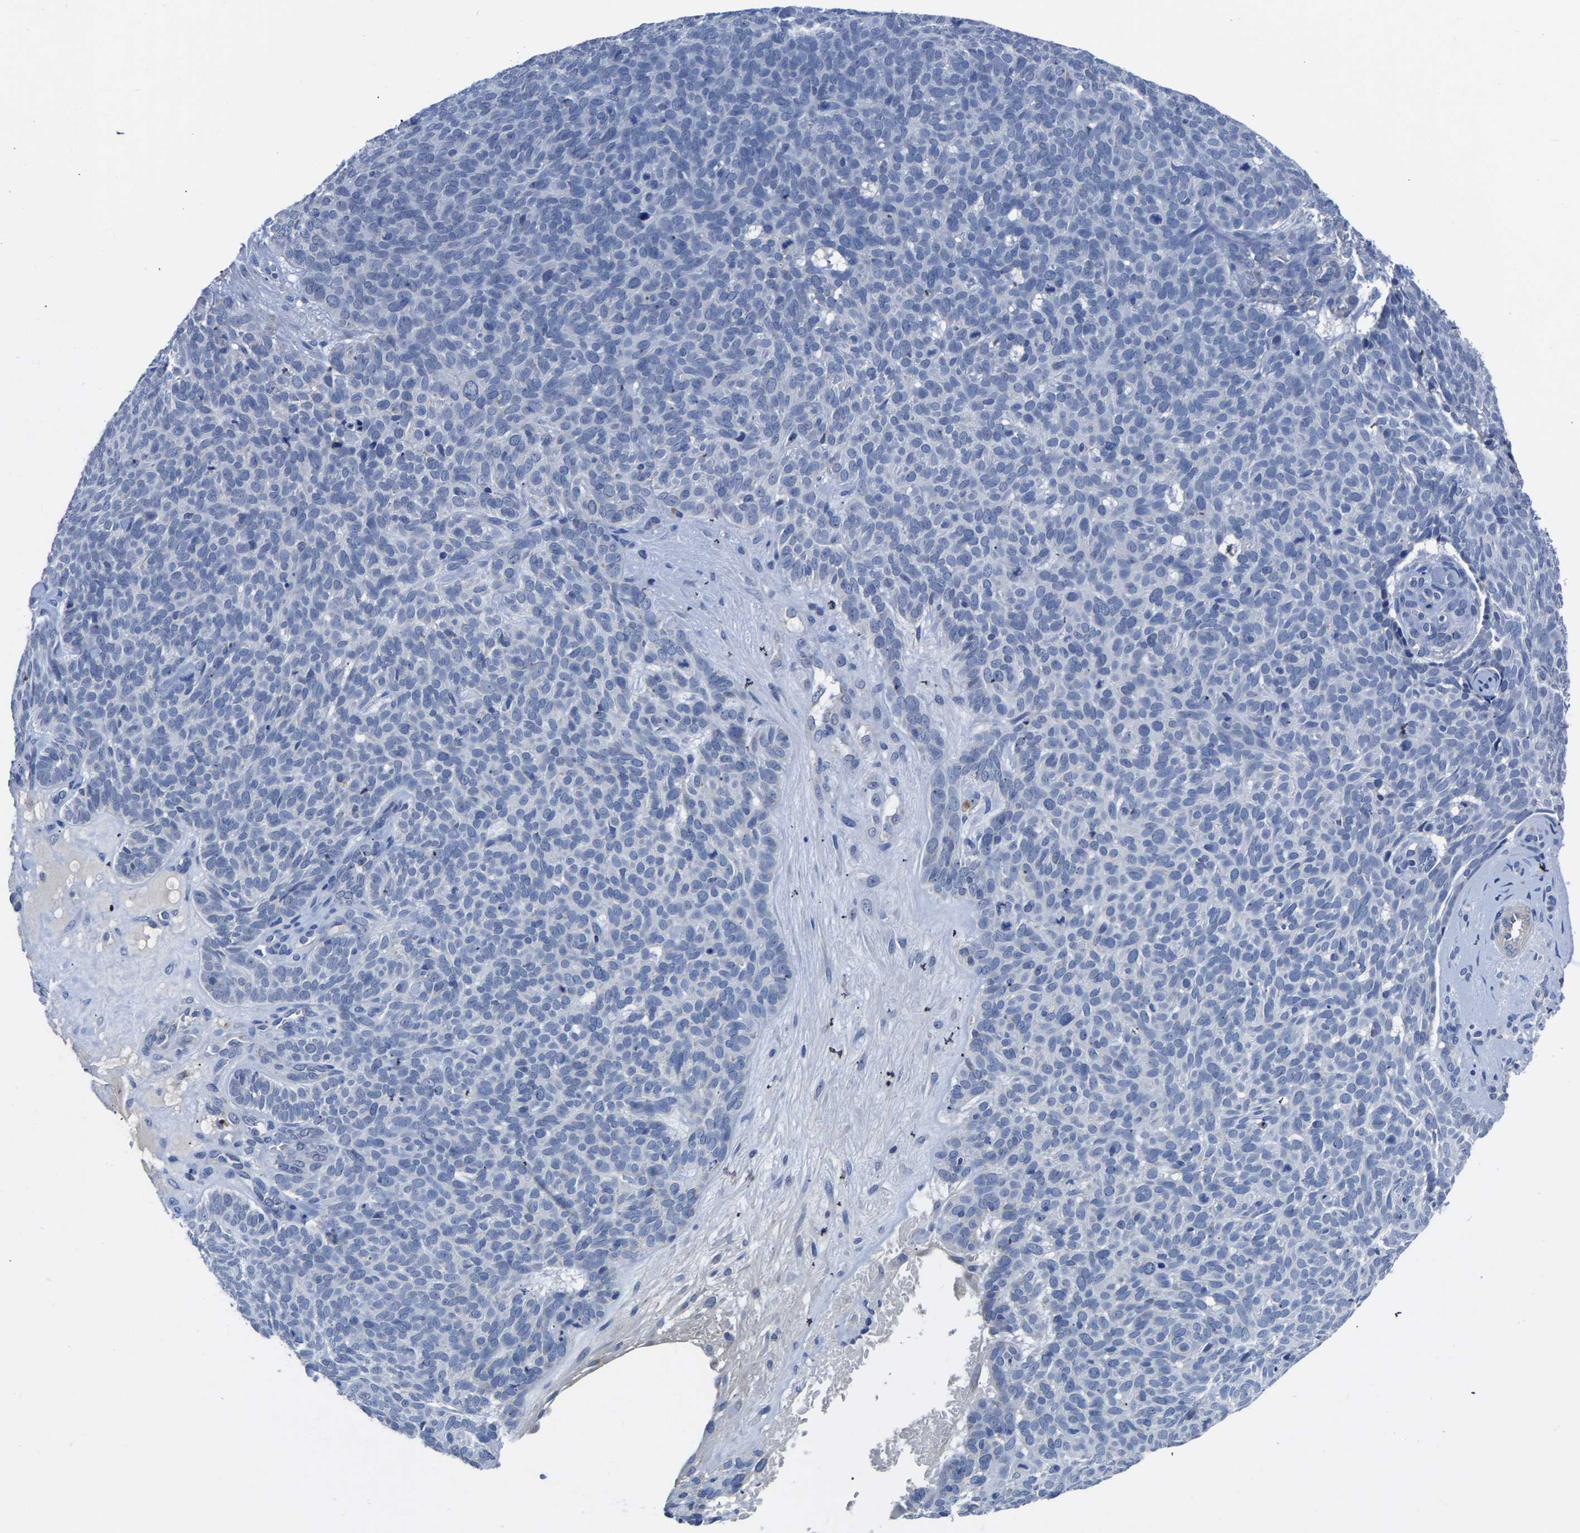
{"staining": {"intensity": "negative", "quantity": "none", "location": "none"}, "tissue": "skin cancer", "cell_type": "Tumor cells", "image_type": "cancer", "snomed": [{"axis": "morphology", "description": "Basal cell carcinoma"}, {"axis": "topography", "description": "Skin"}], "caption": "Tumor cells are negative for brown protein staining in skin basal cell carcinoma.", "gene": "FGD5", "patient": {"sex": "male", "age": 61}}